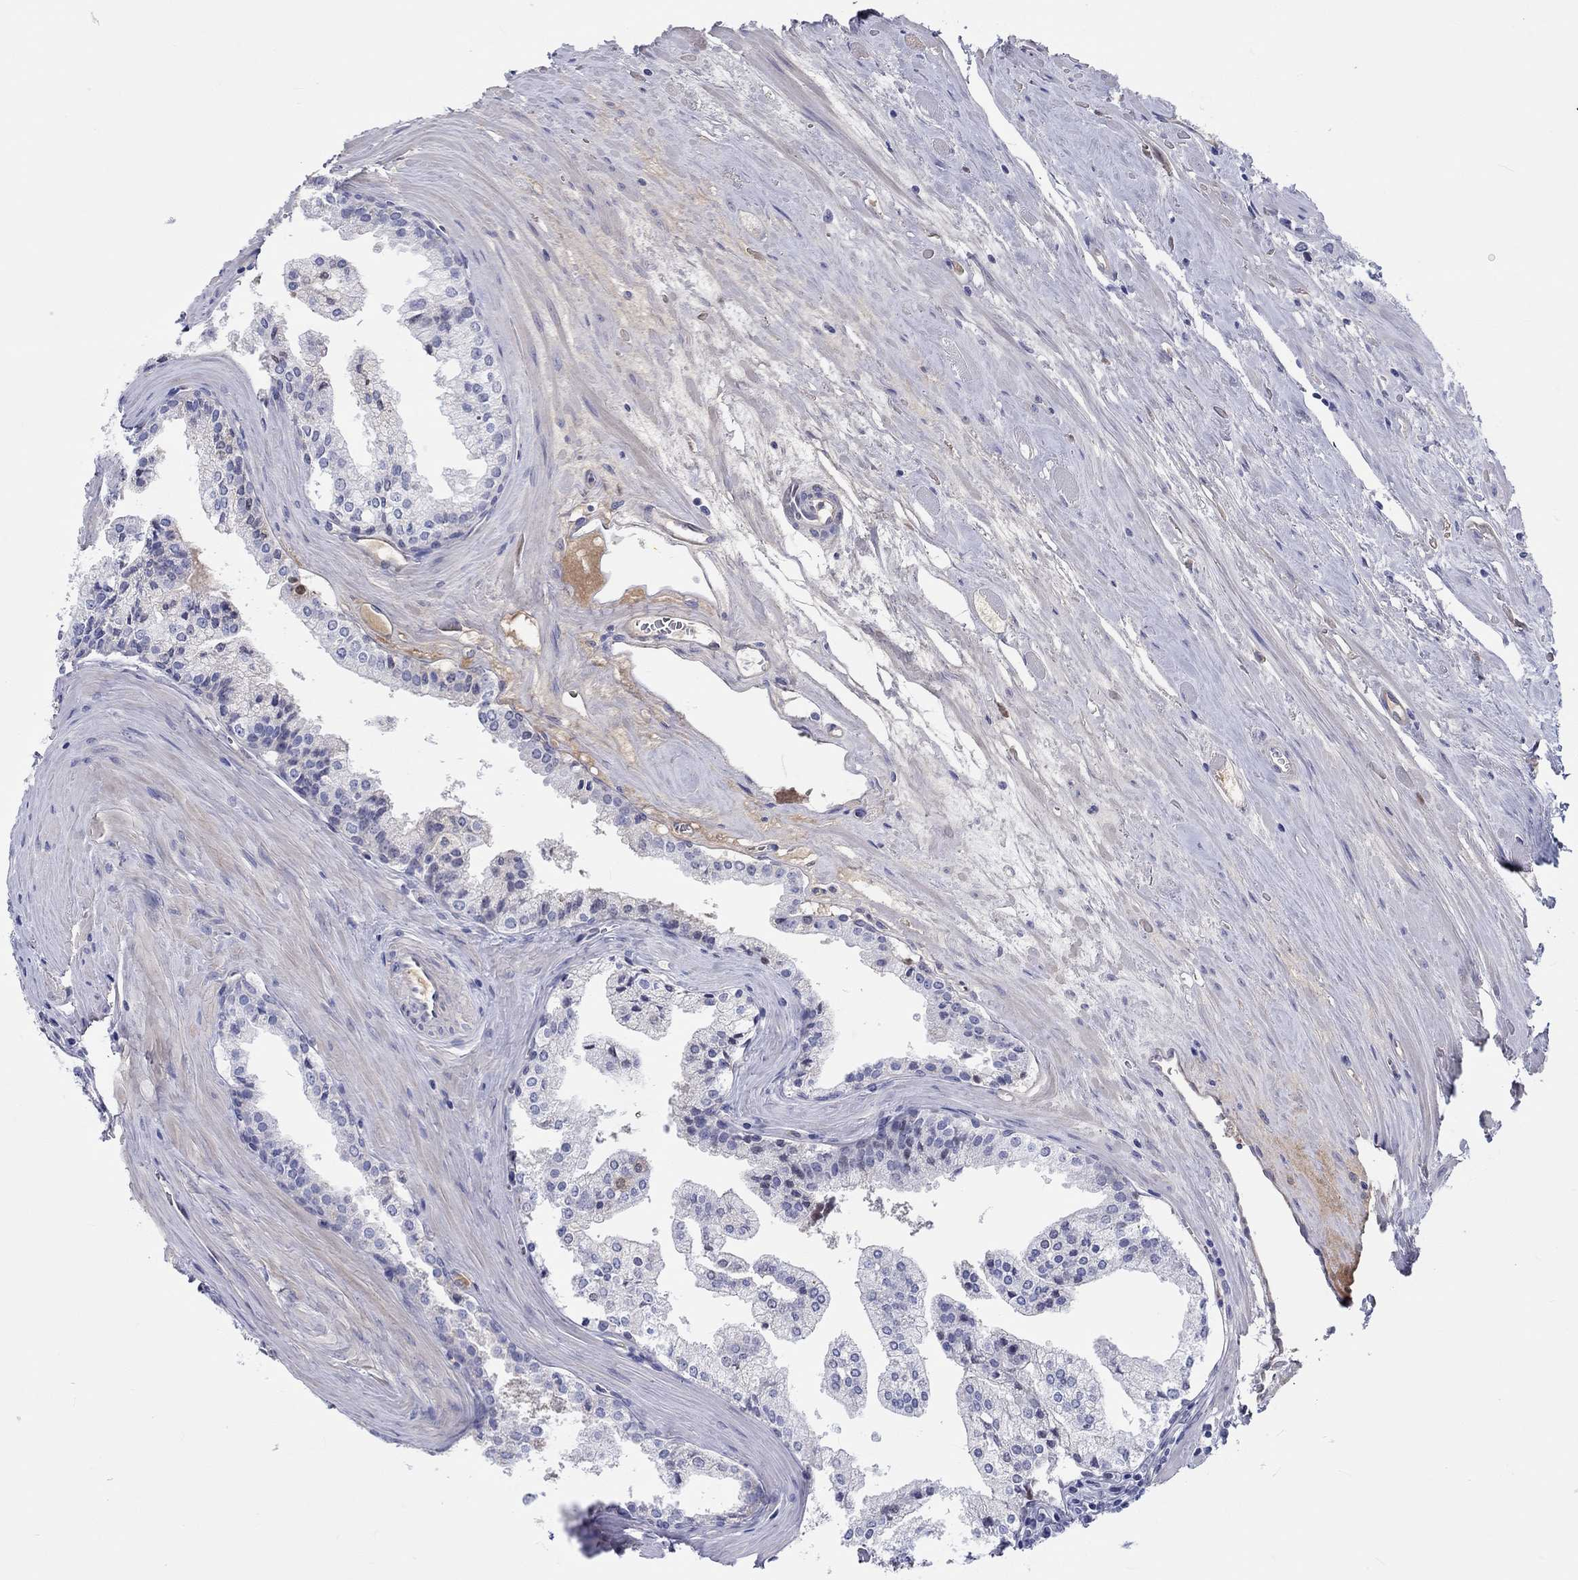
{"staining": {"intensity": "negative", "quantity": "none", "location": "none"}, "tissue": "prostate cancer", "cell_type": "Tumor cells", "image_type": "cancer", "snomed": [{"axis": "morphology", "description": "Adenocarcinoma, NOS"}, {"axis": "topography", "description": "Prostate"}], "caption": "This is an IHC micrograph of human prostate adenocarcinoma. There is no expression in tumor cells.", "gene": "CDY2B", "patient": {"sex": "male", "age": 72}}